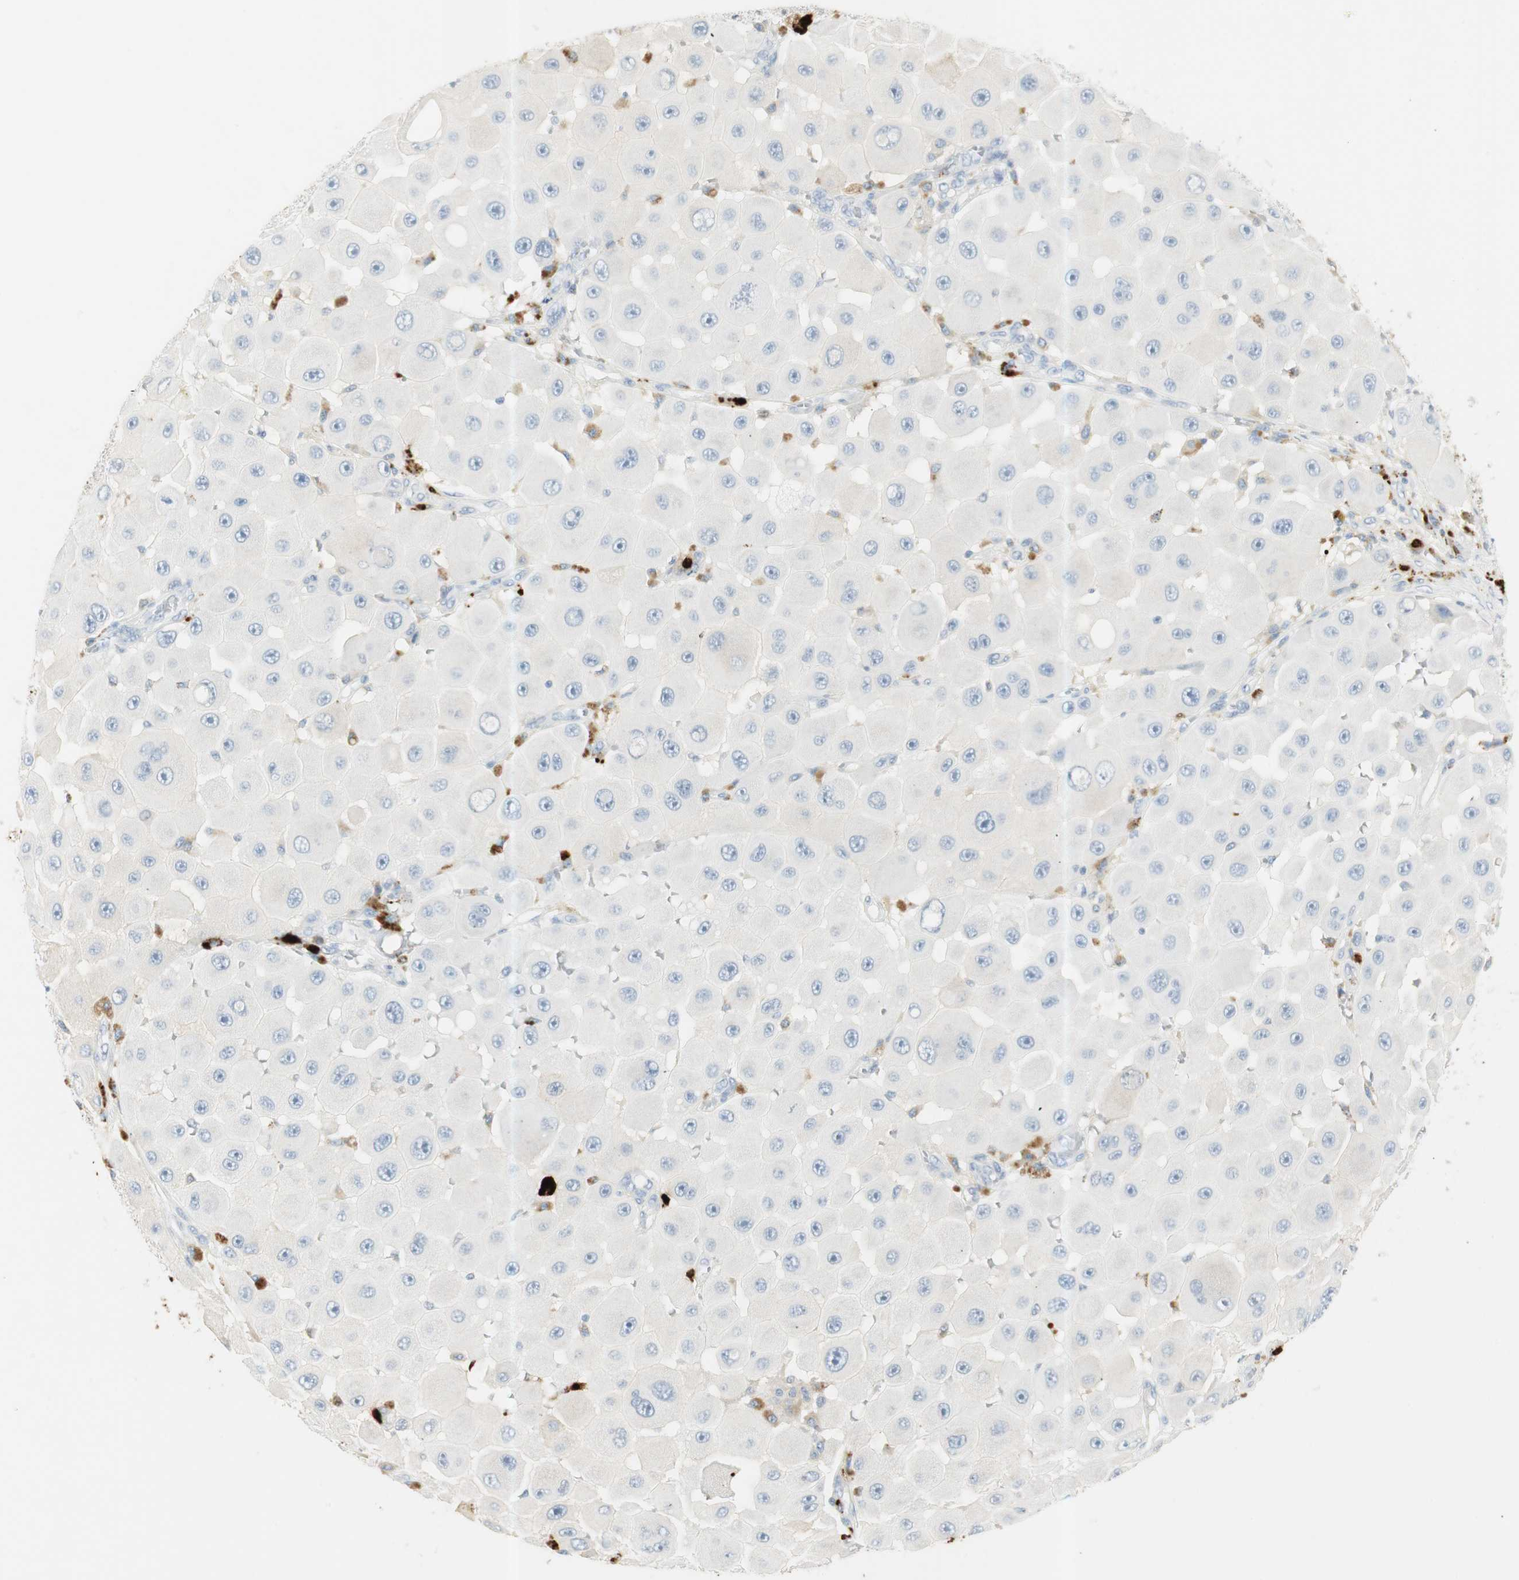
{"staining": {"intensity": "negative", "quantity": "none", "location": "none"}, "tissue": "melanoma", "cell_type": "Tumor cells", "image_type": "cancer", "snomed": [{"axis": "morphology", "description": "Malignant melanoma, NOS"}, {"axis": "topography", "description": "Skin"}], "caption": "An image of melanoma stained for a protein displays no brown staining in tumor cells. (IHC, brightfield microscopy, high magnification).", "gene": "PRTN3", "patient": {"sex": "female", "age": 81}}